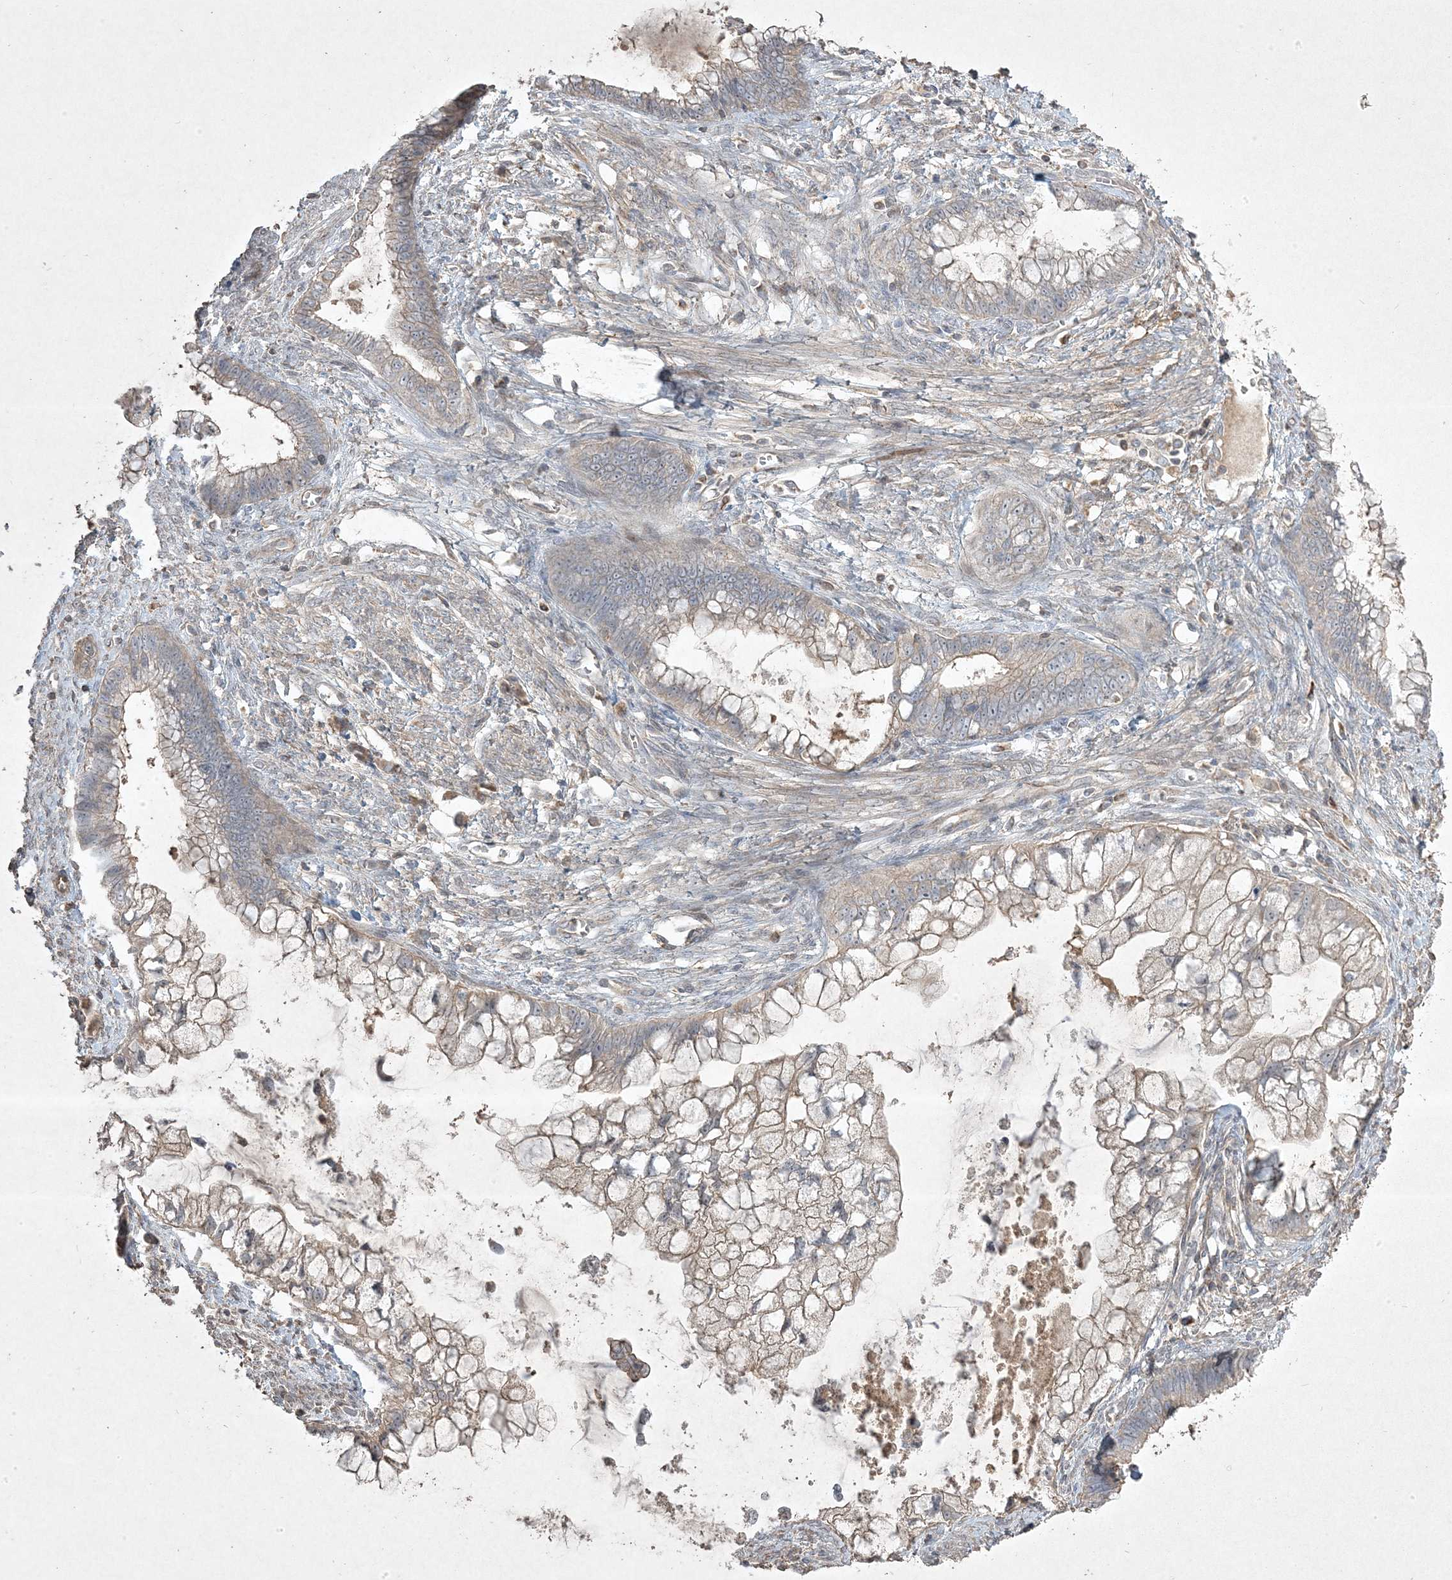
{"staining": {"intensity": "weak", "quantity": "<25%", "location": "cytoplasmic/membranous"}, "tissue": "cervical cancer", "cell_type": "Tumor cells", "image_type": "cancer", "snomed": [{"axis": "morphology", "description": "Adenocarcinoma, NOS"}, {"axis": "topography", "description": "Cervix"}], "caption": "The image demonstrates no significant positivity in tumor cells of cervical cancer (adenocarcinoma).", "gene": "RGL4", "patient": {"sex": "female", "age": 44}}